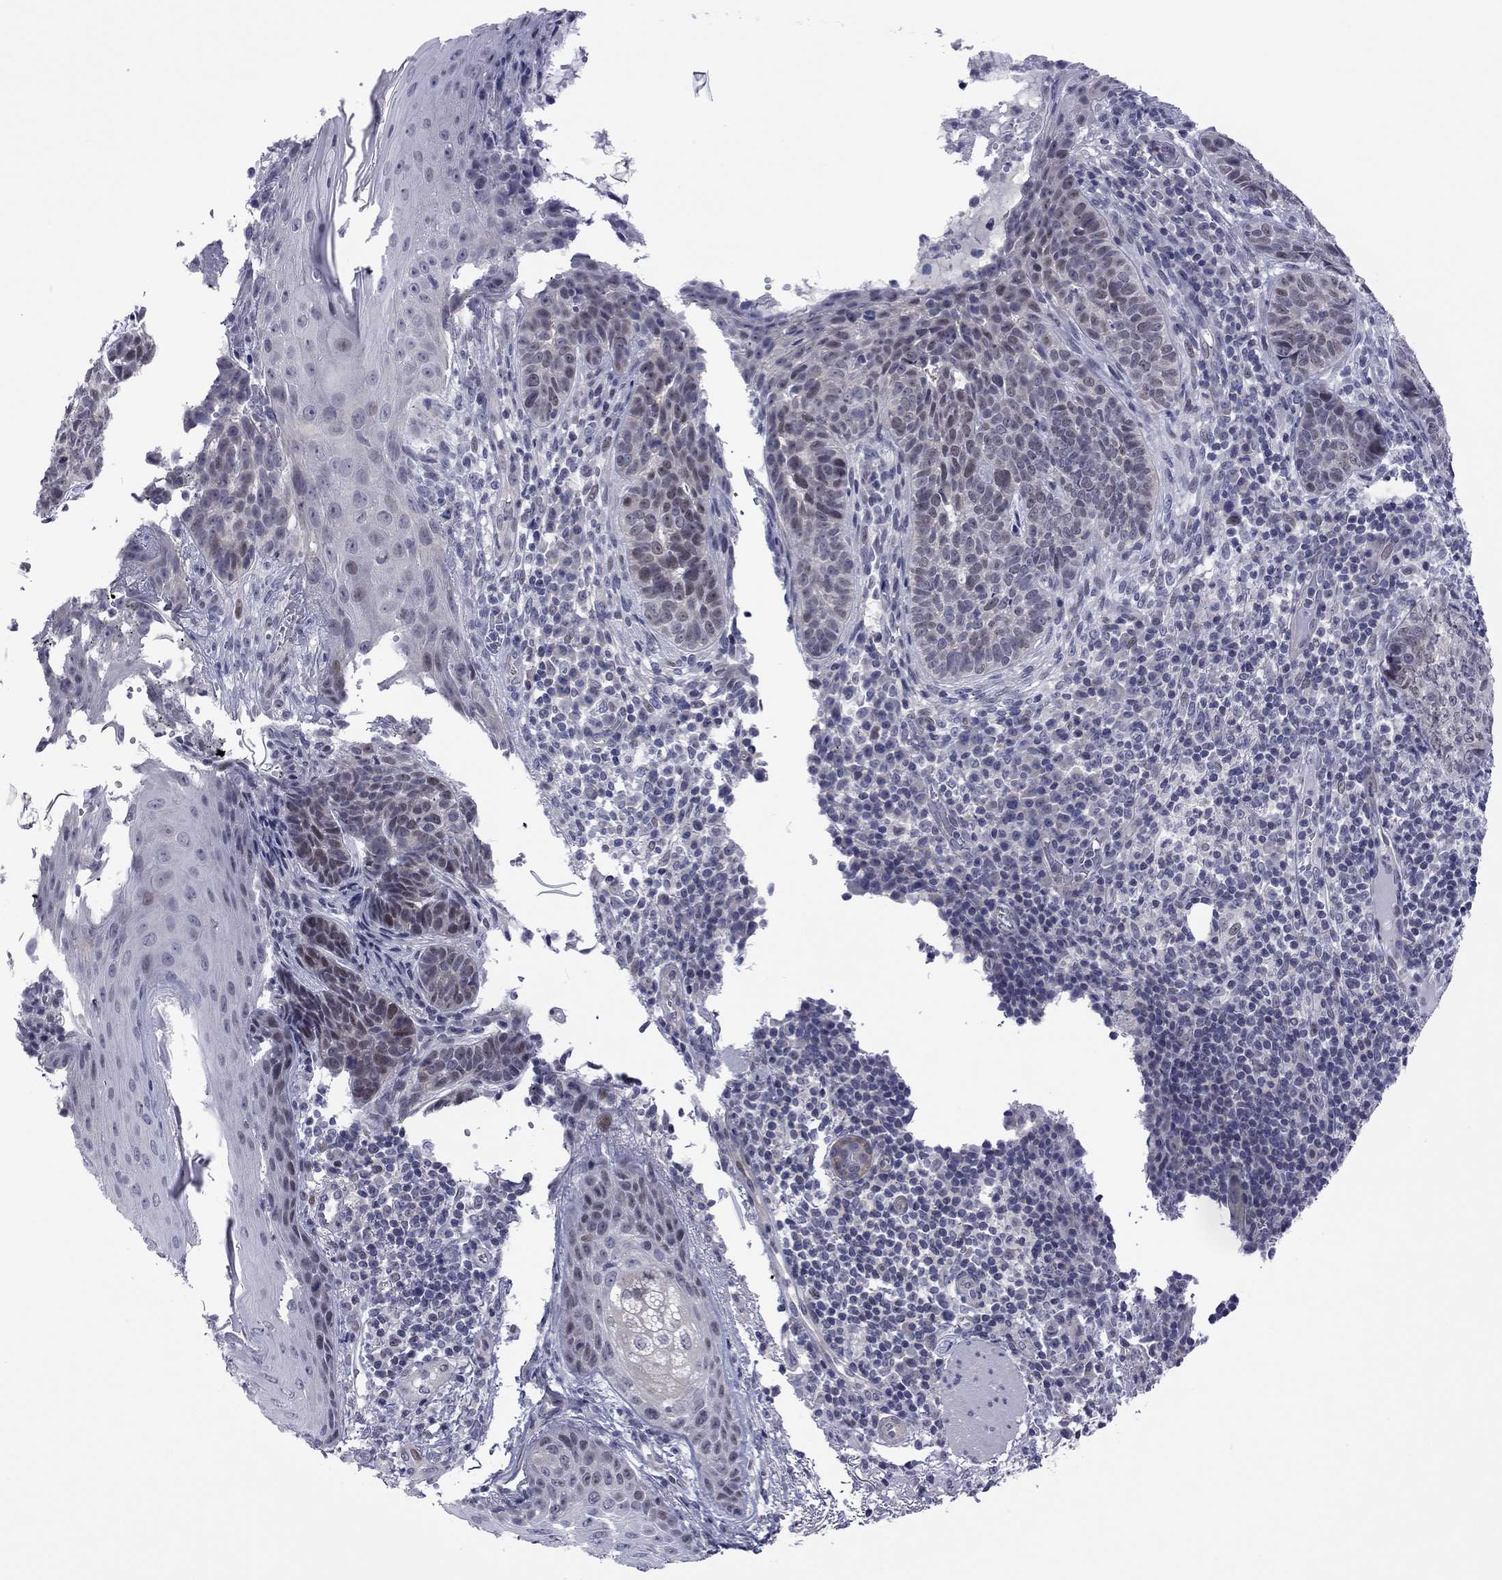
{"staining": {"intensity": "weak", "quantity": "<25%", "location": "nuclear"}, "tissue": "skin cancer", "cell_type": "Tumor cells", "image_type": "cancer", "snomed": [{"axis": "morphology", "description": "Basal cell carcinoma"}, {"axis": "topography", "description": "Skin"}], "caption": "The immunohistochemistry image has no significant staining in tumor cells of skin cancer tissue. (Immunohistochemistry, brightfield microscopy, high magnification).", "gene": "POU5F2", "patient": {"sex": "female", "age": 69}}